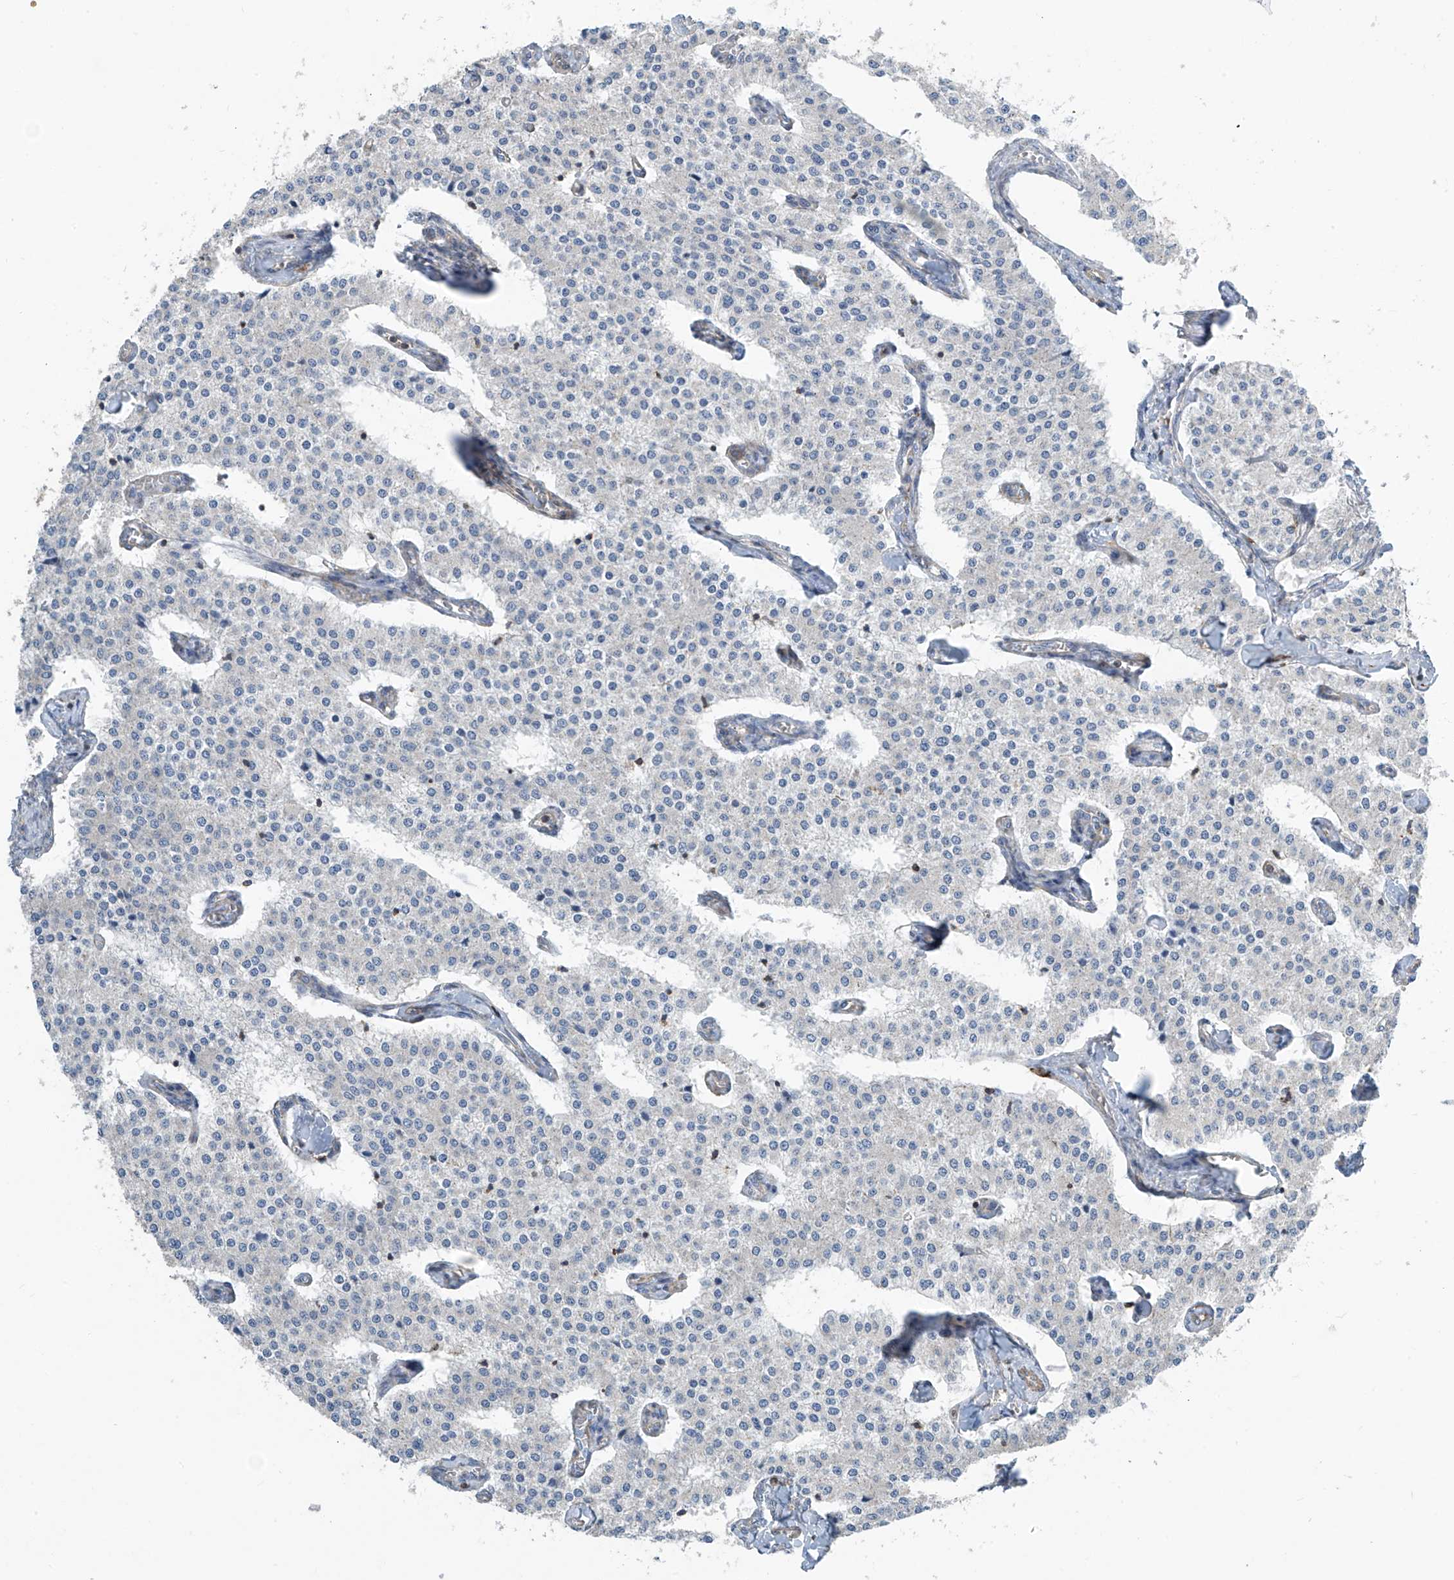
{"staining": {"intensity": "negative", "quantity": "none", "location": "none"}, "tissue": "carcinoid", "cell_type": "Tumor cells", "image_type": "cancer", "snomed": [{"axis": "morphology", "description": "Carcinoid, malignant, NOS"}, {"axis": "topography", "description": "Colon"}], "caption": "Human carcinoid (malignant) stained for a protein using IHC shows no expression in tumor cells.", "gene": "SLC1A5", "patient": {"sex": "female", "age": 52}}